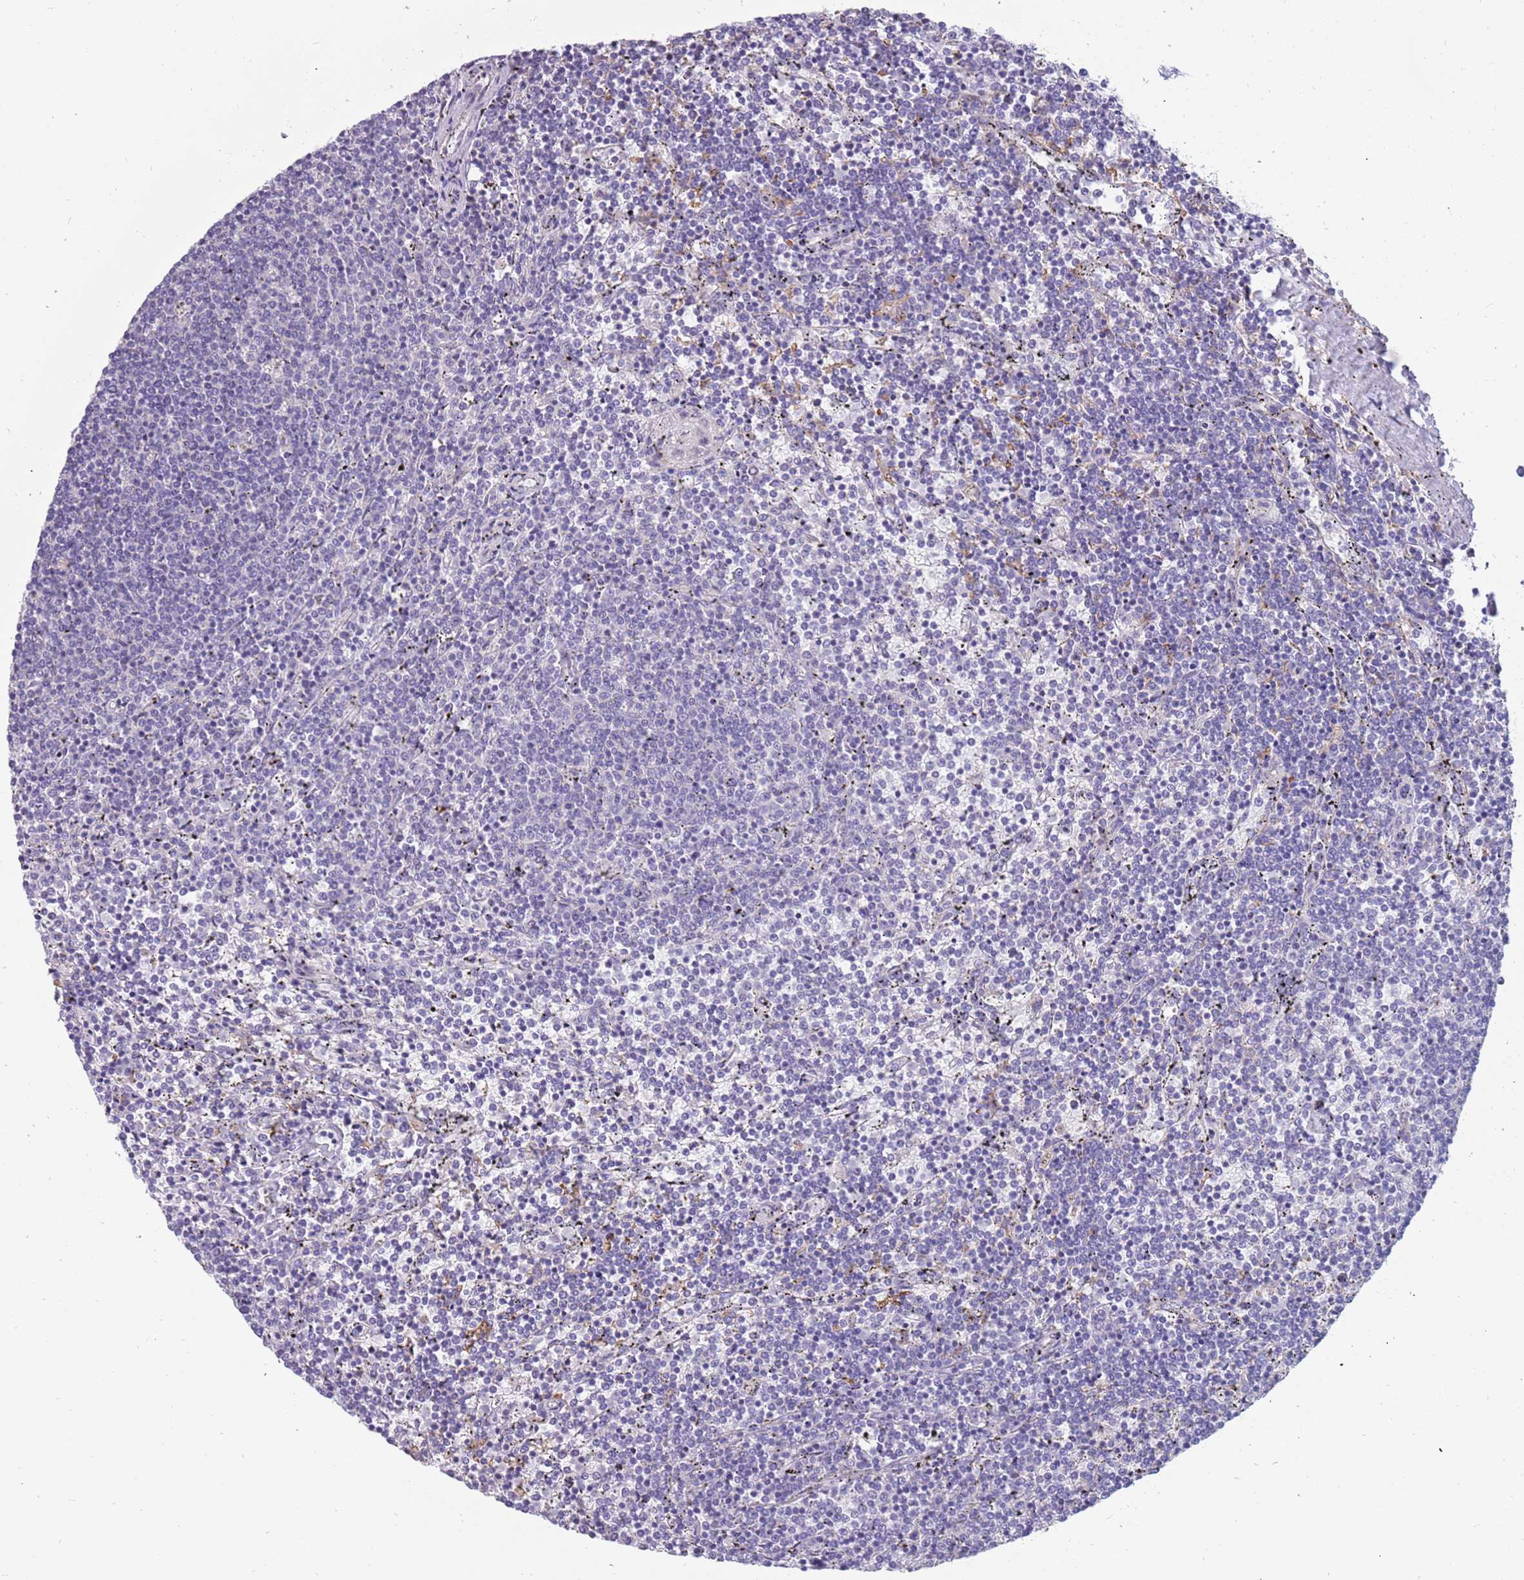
{"staining": {"intensity": "negative", "quantity": "none", "location": "none"}, "tissue": "lymphoma", "cell_type": "Tumor cells", "image_type": "cancer", "snomed": [{"axis": "morphology", "description": "Malignant lymphoma, non-Hodgkin's type, Low grade"}, {"axis": "topography", "description": "Spleen"}], "caption": "Immunohistochemistry (IHC) of low-grade malignant lymphoma, non-Hodgkin's type displays no staining in tumor cells.", "gene": "RHCG", "patient": {"sex": "female", "age": 50}}